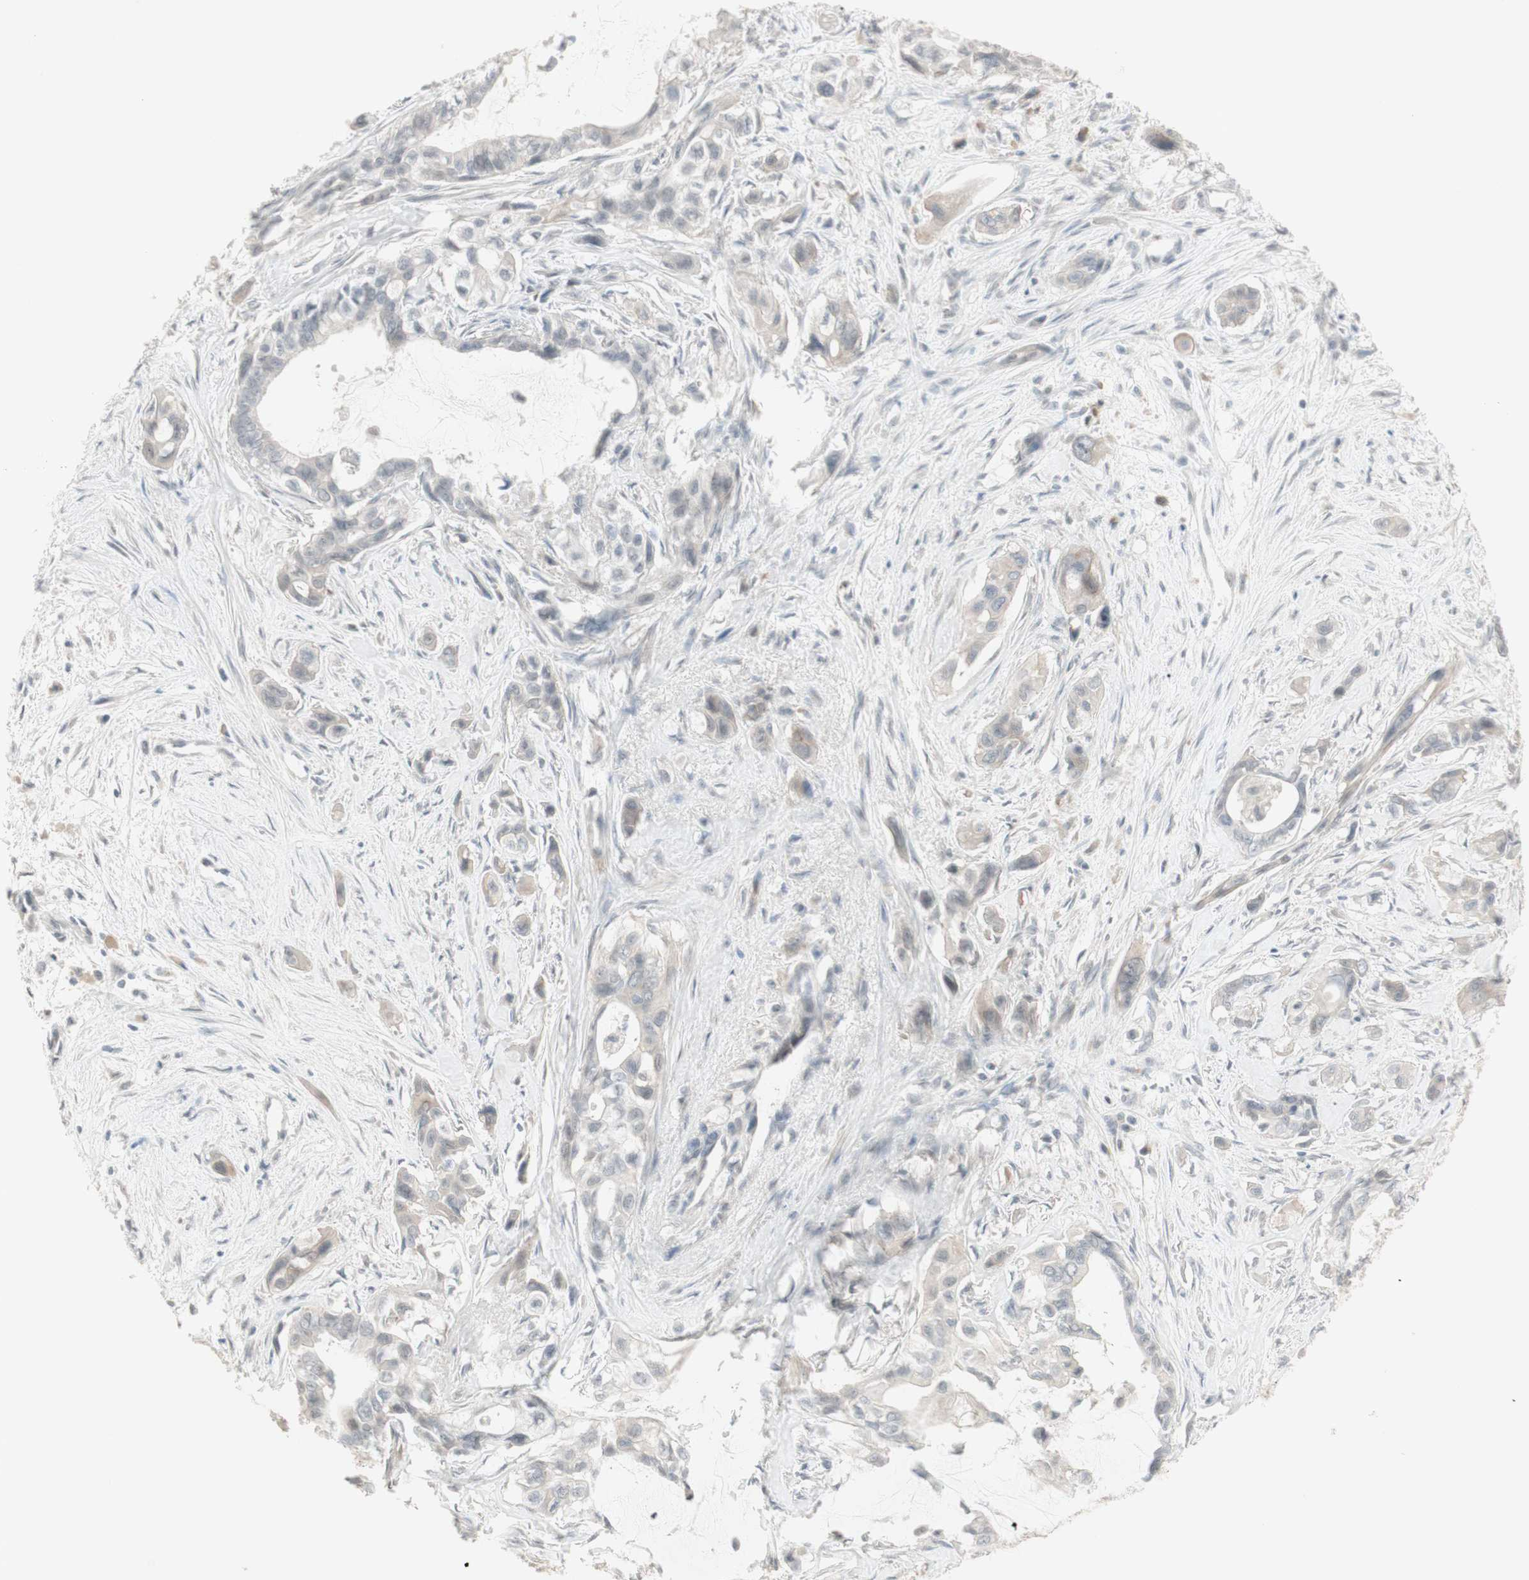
{"staining": {"intensity": "weak", "quantity": ">75%", "location": "cytoplasmic/membranous"}, "tissue": "pancreatic cancer", "cell_type": "Tumor cells", "image_type": "cancer", "snomed": [{"axis": "morphology", "description": "Adenocarcinoma, NOS"}, {"axis": "topography", "description": "Pancreas"}], "caption": "Protein expression analysis of adenocarcinoma (pancreatic) reveals weak cytoplasmic/membranous positivity in approximately >75% of tumor cells.", "gene": "PLCD4", "patient": {"sex": "male", "age": 73}}